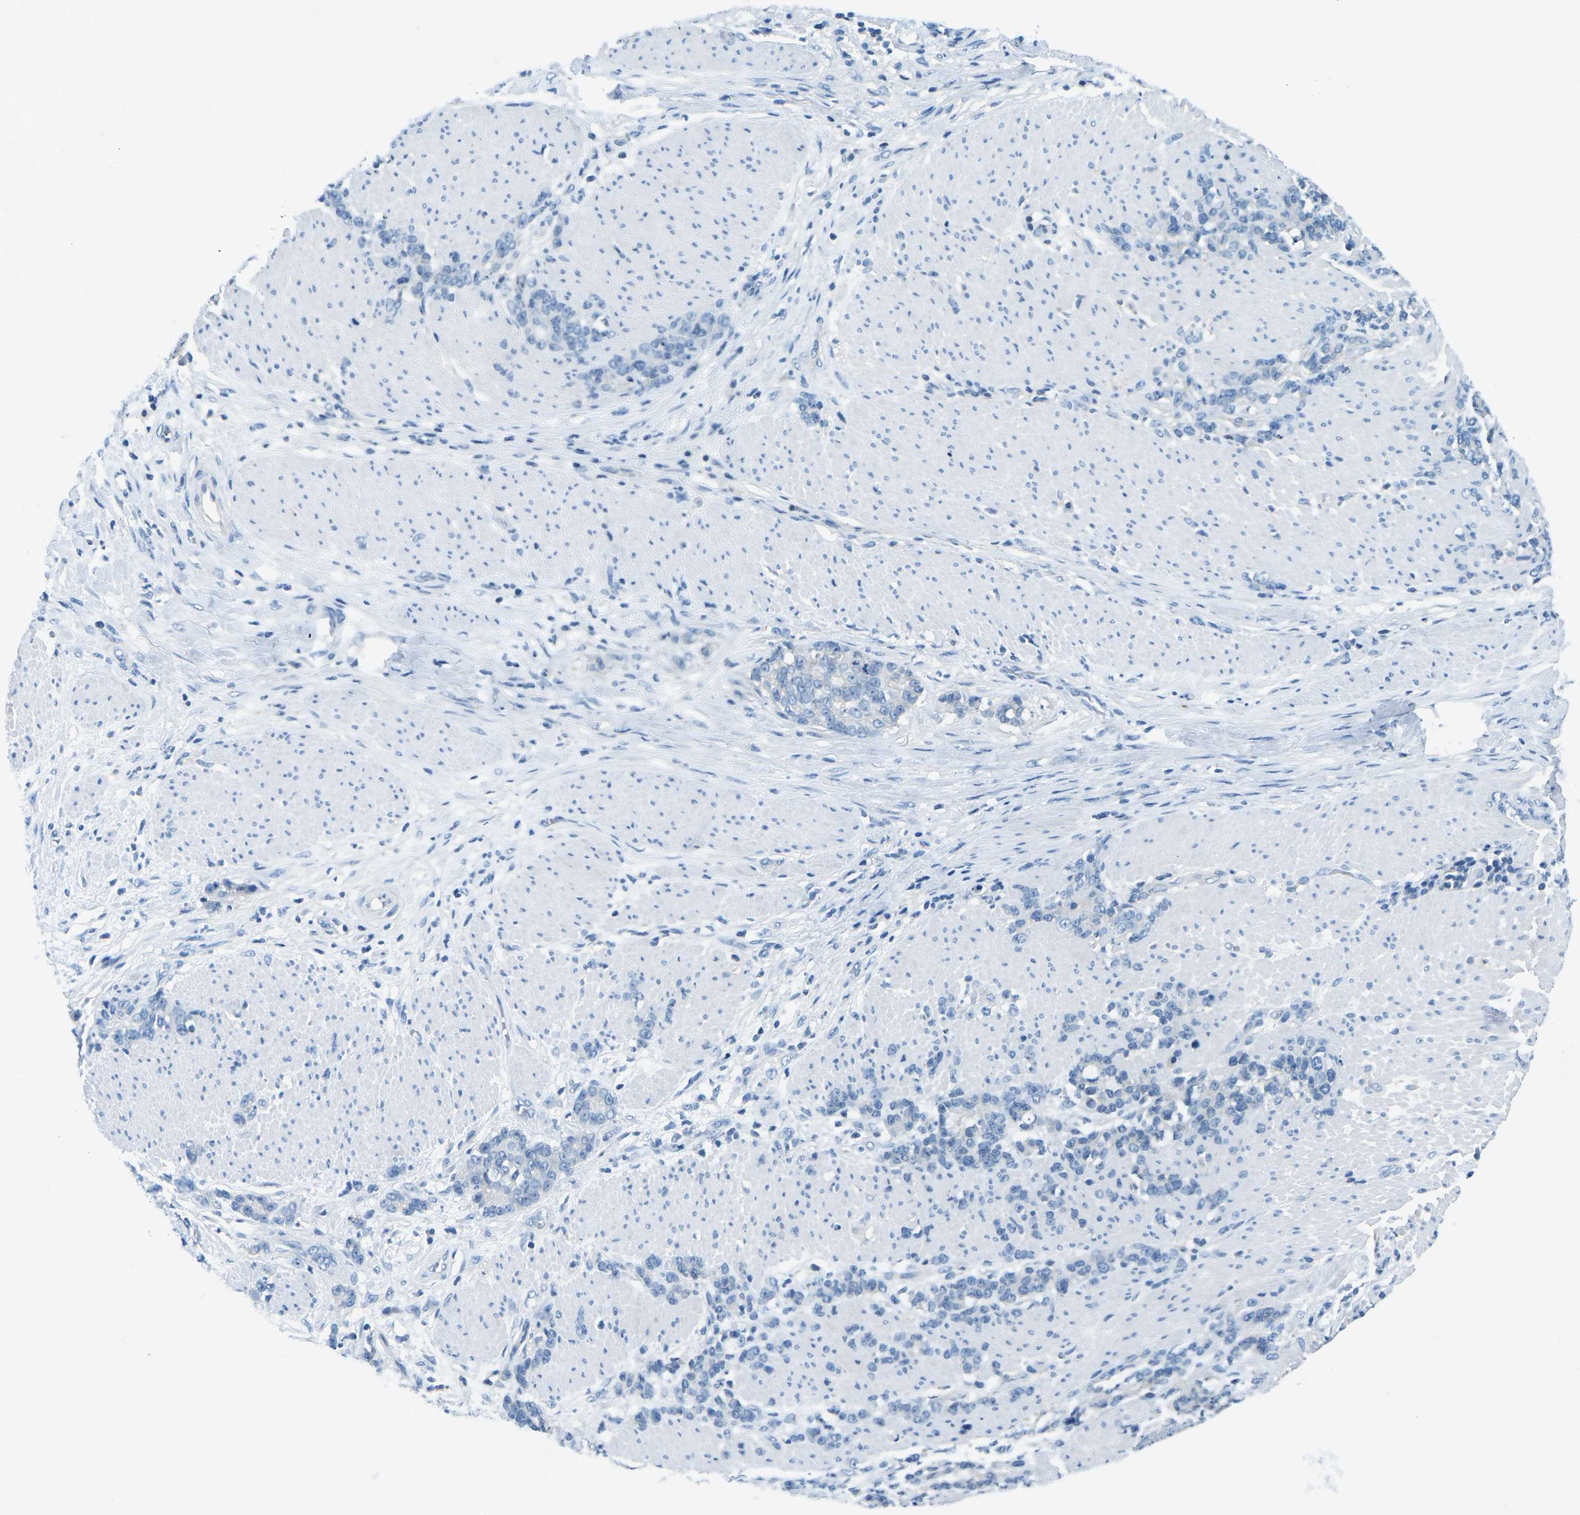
{"staining": {"intensity": "negative", "quantity": "none", "location": "none"}, "tissue": "stomach cancer", "cell_type": "Tumor cells", "image_type": "cancer", "snomed": [{"axis": "morphology", "description": "Adenocarcinoma, NOS"}, {"axis": "topography", "description": "Stomach, lower"}], "caption": "Immunohistochemical staining of human stomach cancer demonstrates no significant staining in tumor cells.", "gene": "CD47", "patient": {"sex": "male", "age": 88}}